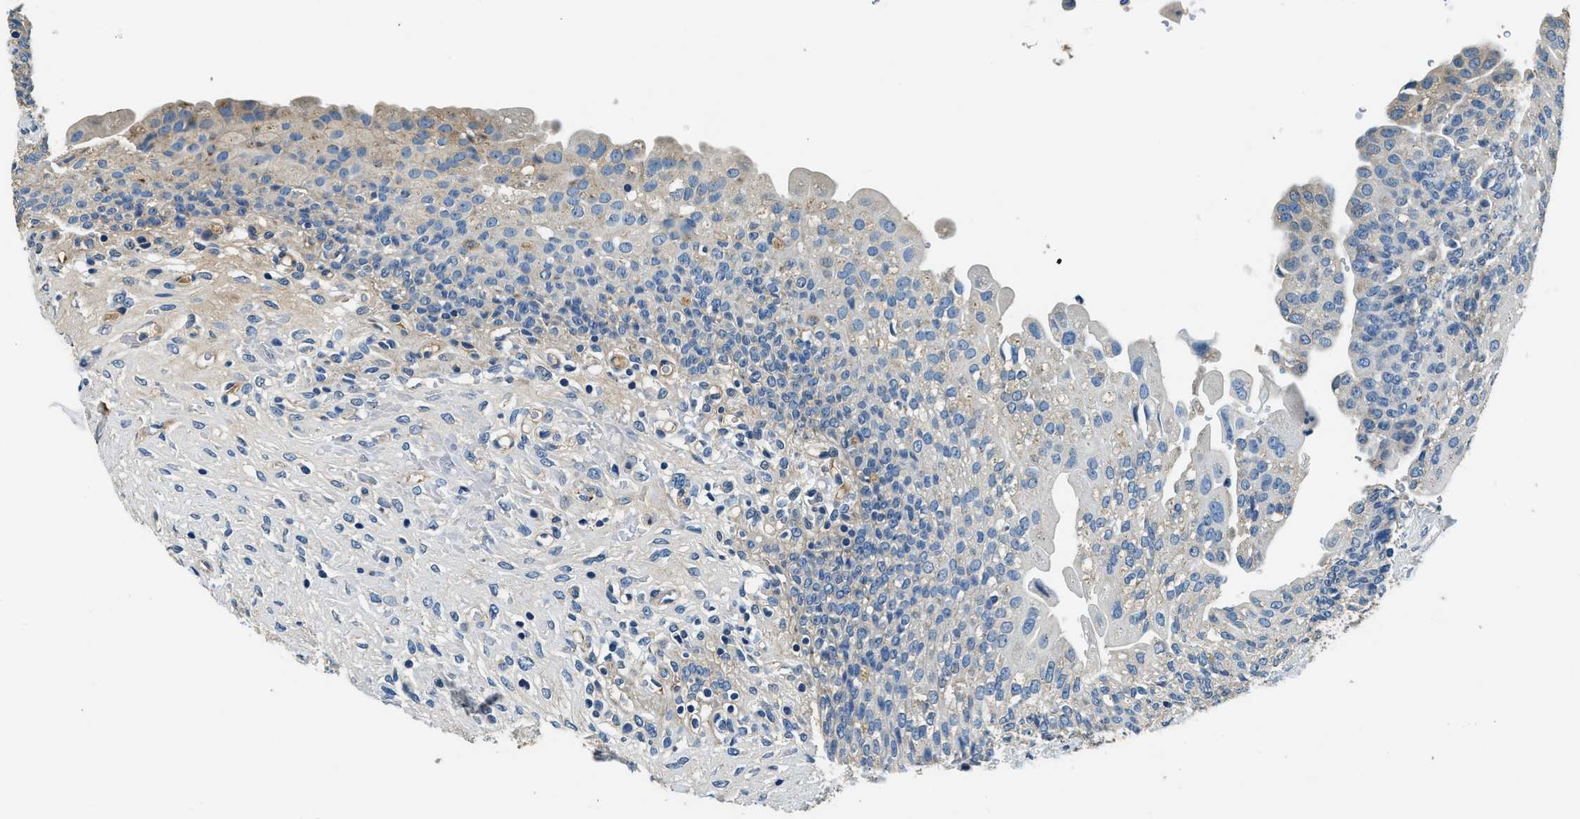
{"staining": {"intensity": "moderate", "quantity": "<25%", "location": "cytoplasmic/membranous"}, "tissue": "urinary bladder", "cell_type": "Urothelial cells", "image_type": "normal", "snomed": [{"axis": "morphology", "description": "Urothelial carcinoma, High grade"}, {"axis": "topography", "description": "Urinary bladder"}], "caption": "Immunohistochemistry (IHC) of unremarkable urinary bladder demonstrates low levels of moderate cytoplasmic/membranous staining in approximately <25% of urothelial cells. The staining was performed using DAB (3,3'-diaminobenzidine), with brown indicating positive protein expression. Nuclei are stained blue with hematoxylin.", "gene": "TMEM186", "patient": {"sex": "male", "age": 46}}